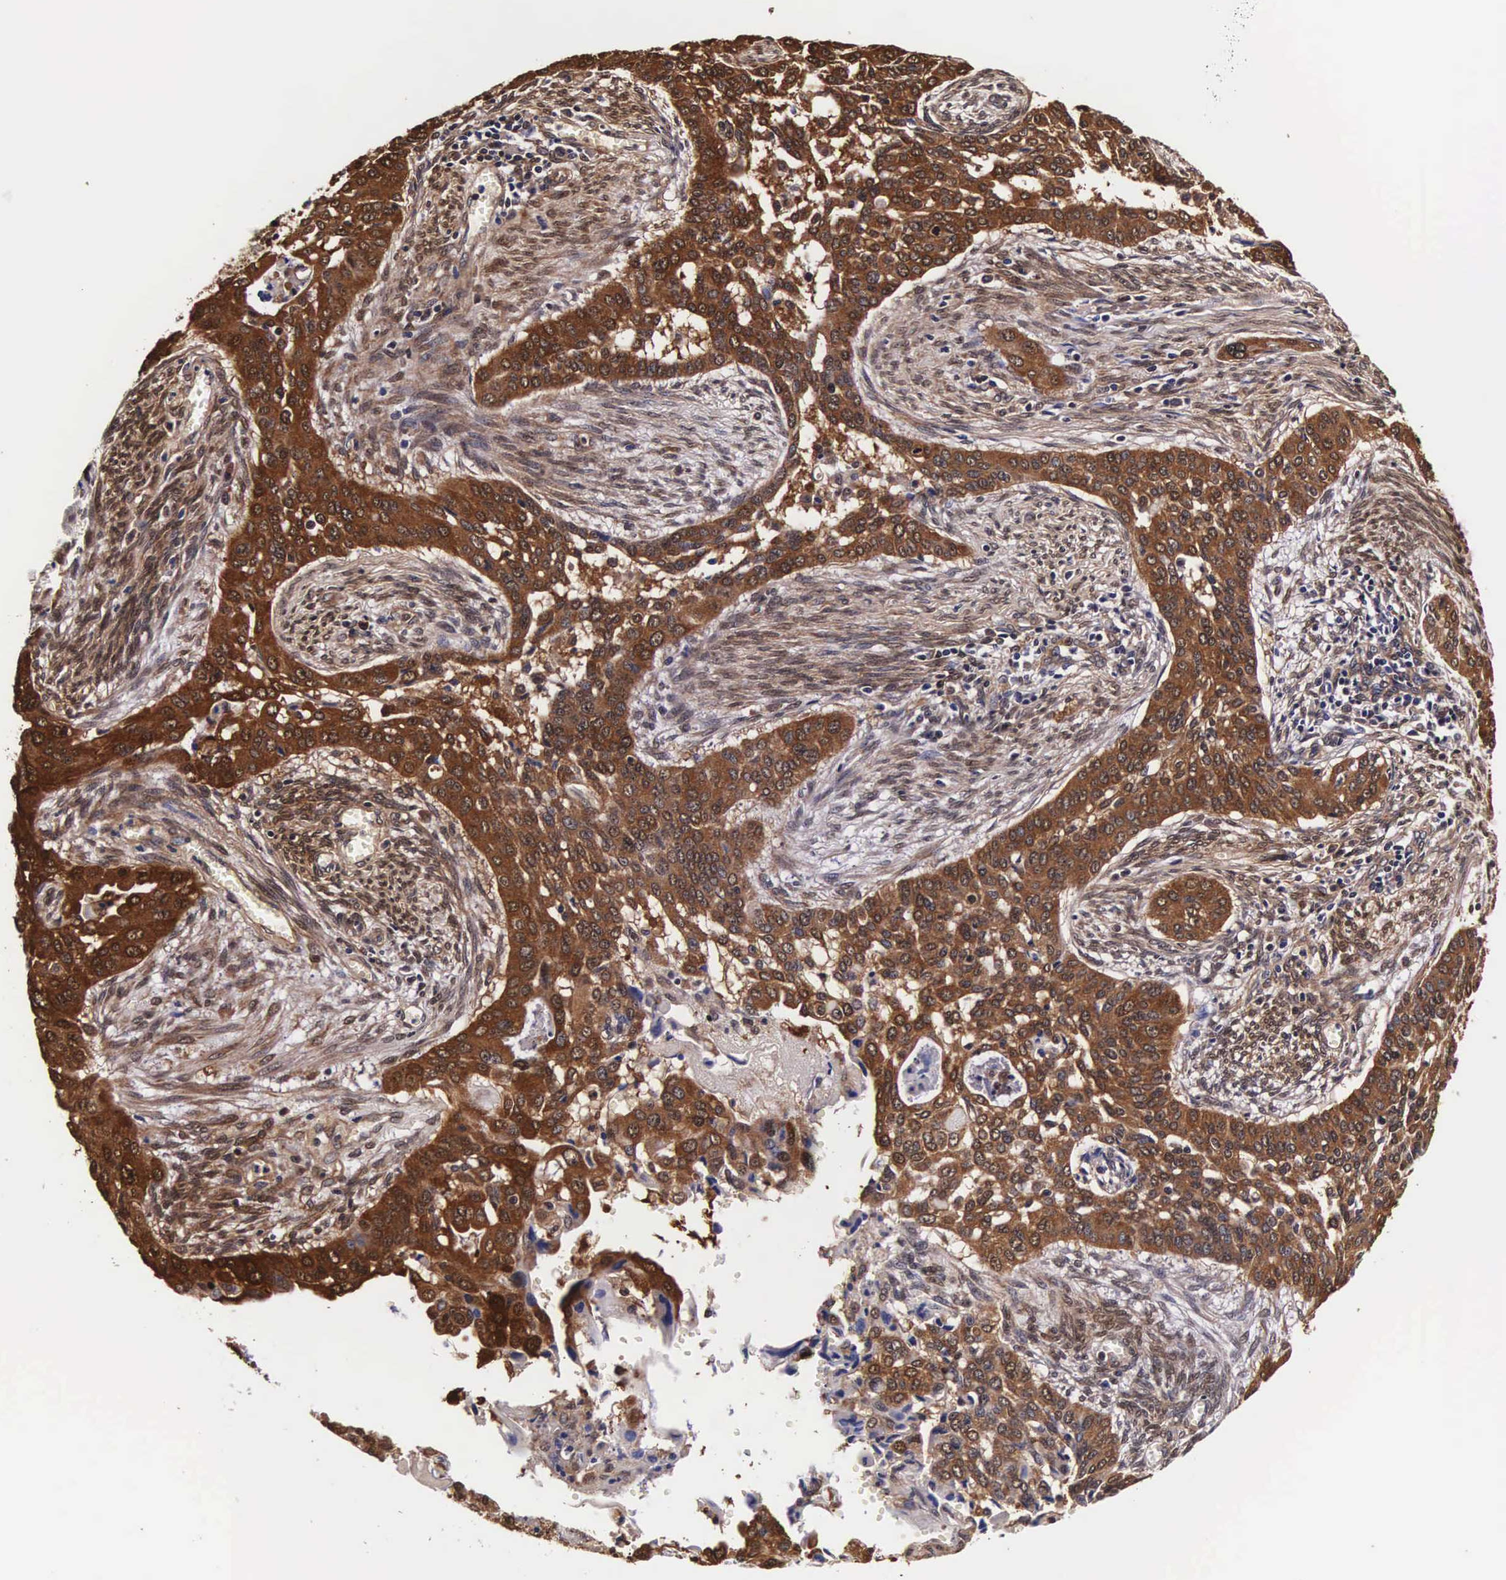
{"staining": {"intensity": "strong", "quantity": ">75%", "location": "cytoplasmic/membranous,nuclear"}, "tissue": "cervical cancer", "cell_type": "Tumor cells", "image_type": "cancer", "snomed": [{"axis": "morphology", "description": "Squamous cell carcinoma, NOS"}, {"axis": "topography", "description": "Cervix"}], "caption": "This image demonstrates cervical cancer (squamous cell carcinoma) stained with immunohistochemistry to label a protein in brown. The cytoplasmic/membranous and nuclear of tumor cells show strong positivity for the protein. Nuclei are counter-stained blue.", "gene": "TECPR2", "patient": {"sex": "female", "age": 34}}